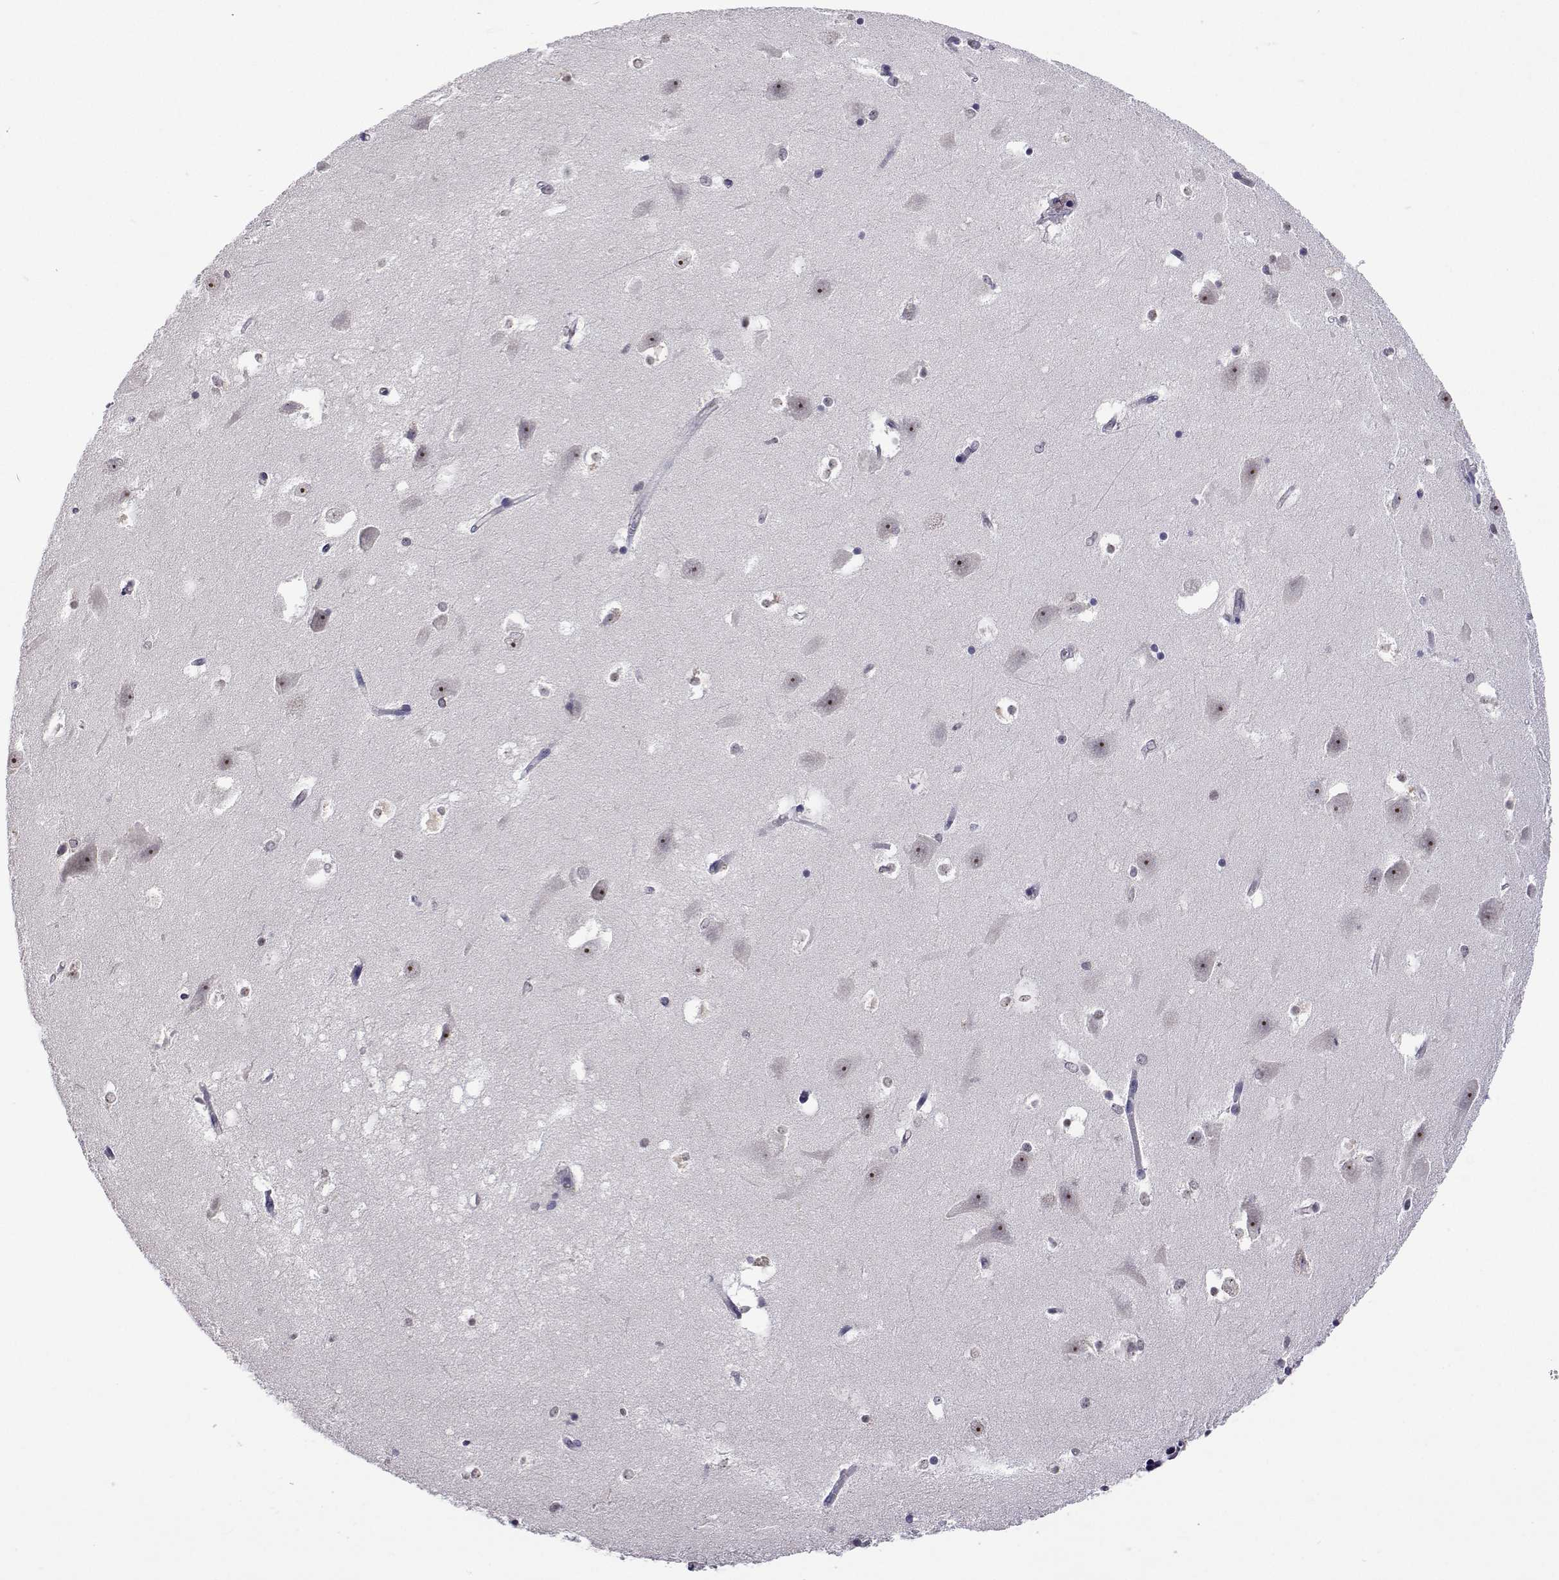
{"staining": {"intensity": "negative", "quantity": "none", "location": "none"}, "tissue": "hippocampus", "cell_type": "Glial cells", "image_type": "normal", "snomed": [{"axis": "morphology", "description": "Normal tissue, NOS"}, {"axis": "topography", "description": "Hippocampus"}], "caption": "IHC of unremarkable hippocampus shows no expression in glial cells. Brightfield microscopy of immunohistochemistry (IHC) stained with DAB (brown) and hematoxylin (blue), captured at high magnification.", "gene": "NHP2", "patient": {"sex": "male", "age": 58}}